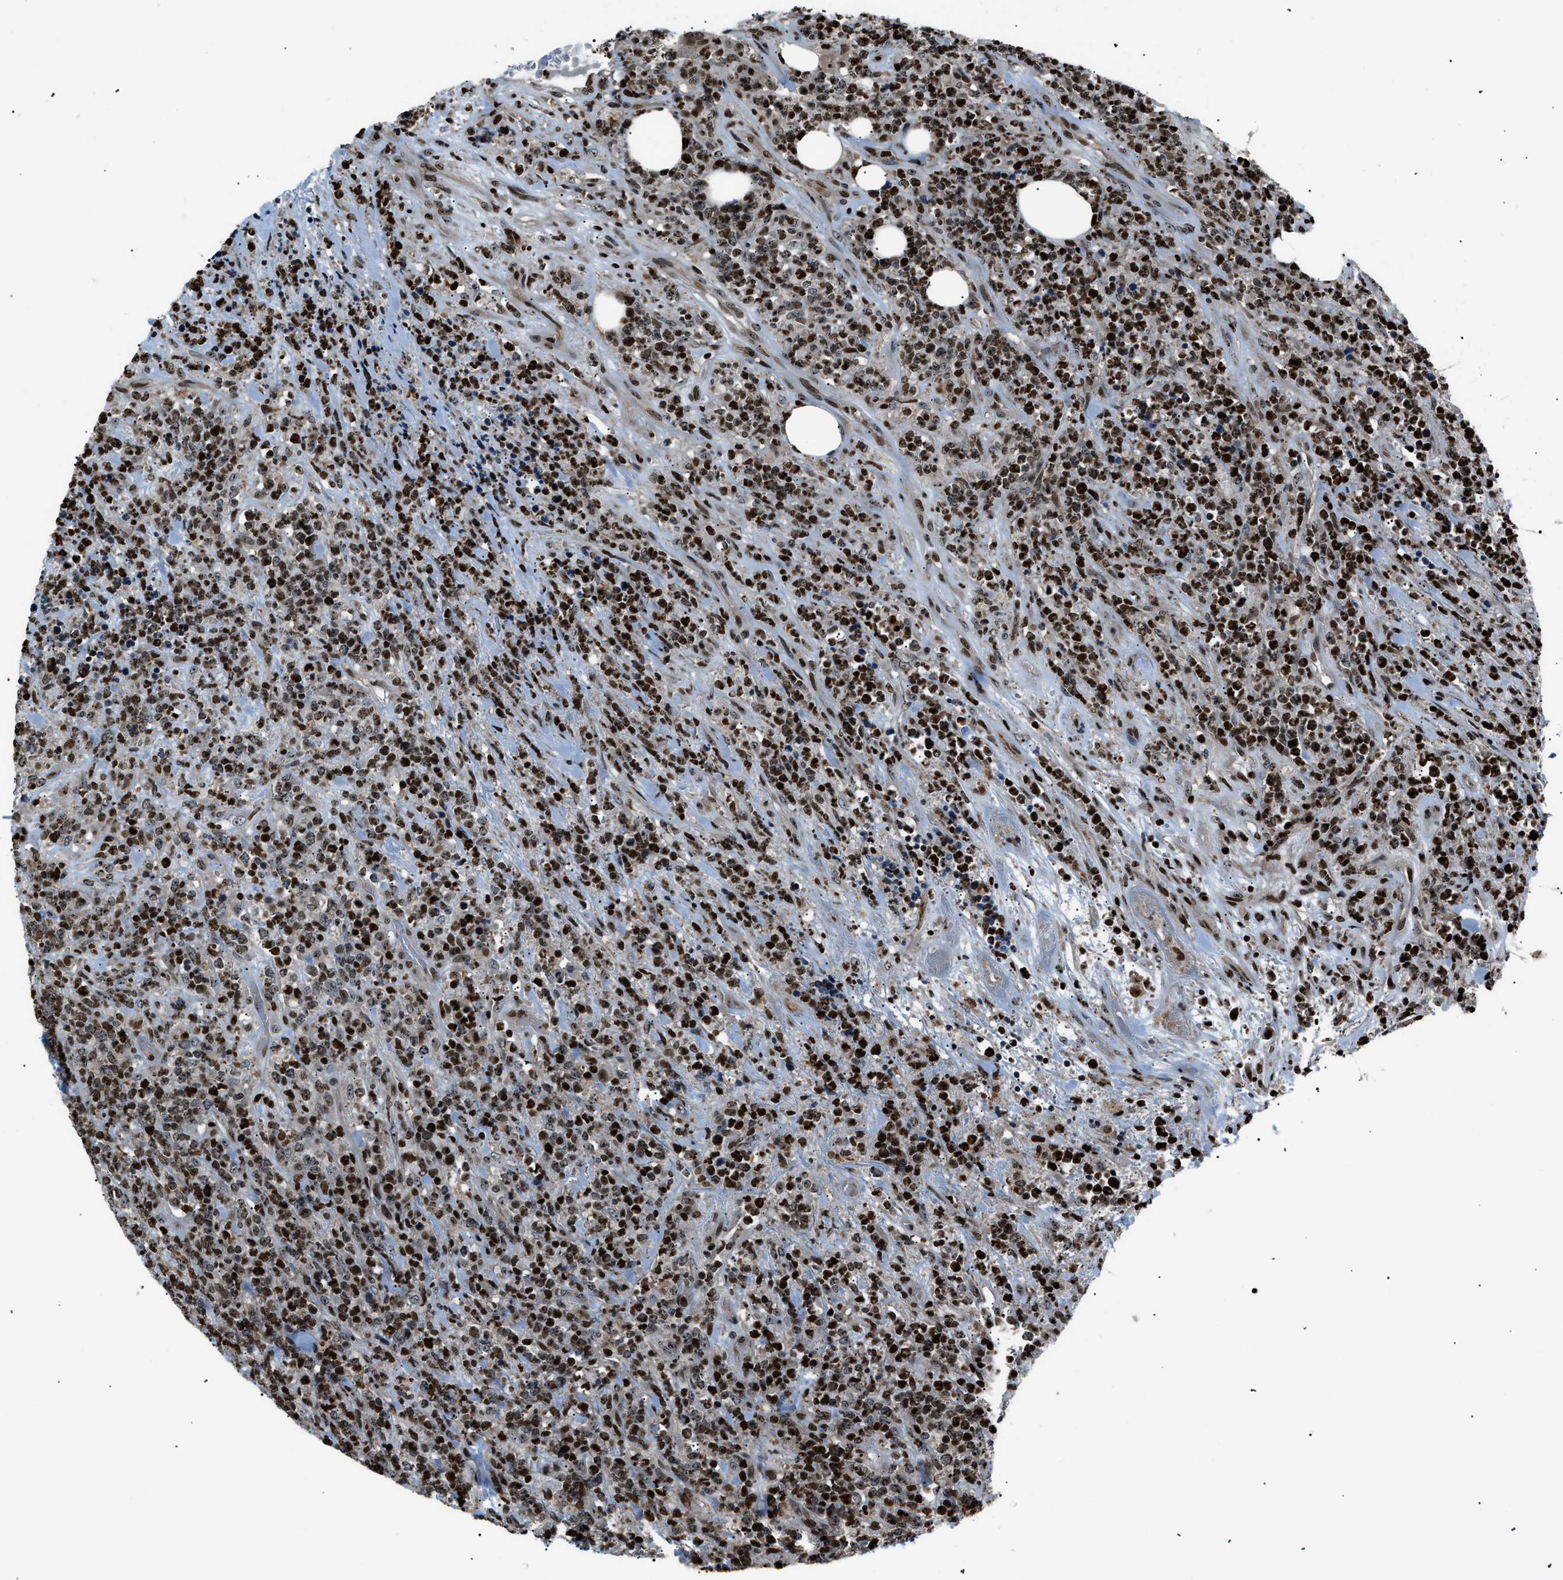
{"staining": {"intensity": "strong", "quantity": ">75%", "location": "nuclear"}, "tissue": "lymphoma", "cell_type": "Tumor cells", "image_type": "cancer", "snomed": [{"axis": "morphology", "description": "Malignant lymphoma, non-Hodgkin's type, High grade"}, {"axis": "topography", "description": "Soft tissue"}], "caption": "The photomicrograph reveals staining of lymphoma, revealing strong nuclear protein staining (brown color) within tumor cells. Using DAB (3,3'-diaminobenzidine) (brown) and hematoxylin (blue) stains, captured at high magnification using brightfield microscopy.", "gene": "PRKX", "patient": {"sex": "male", "age": 18}}